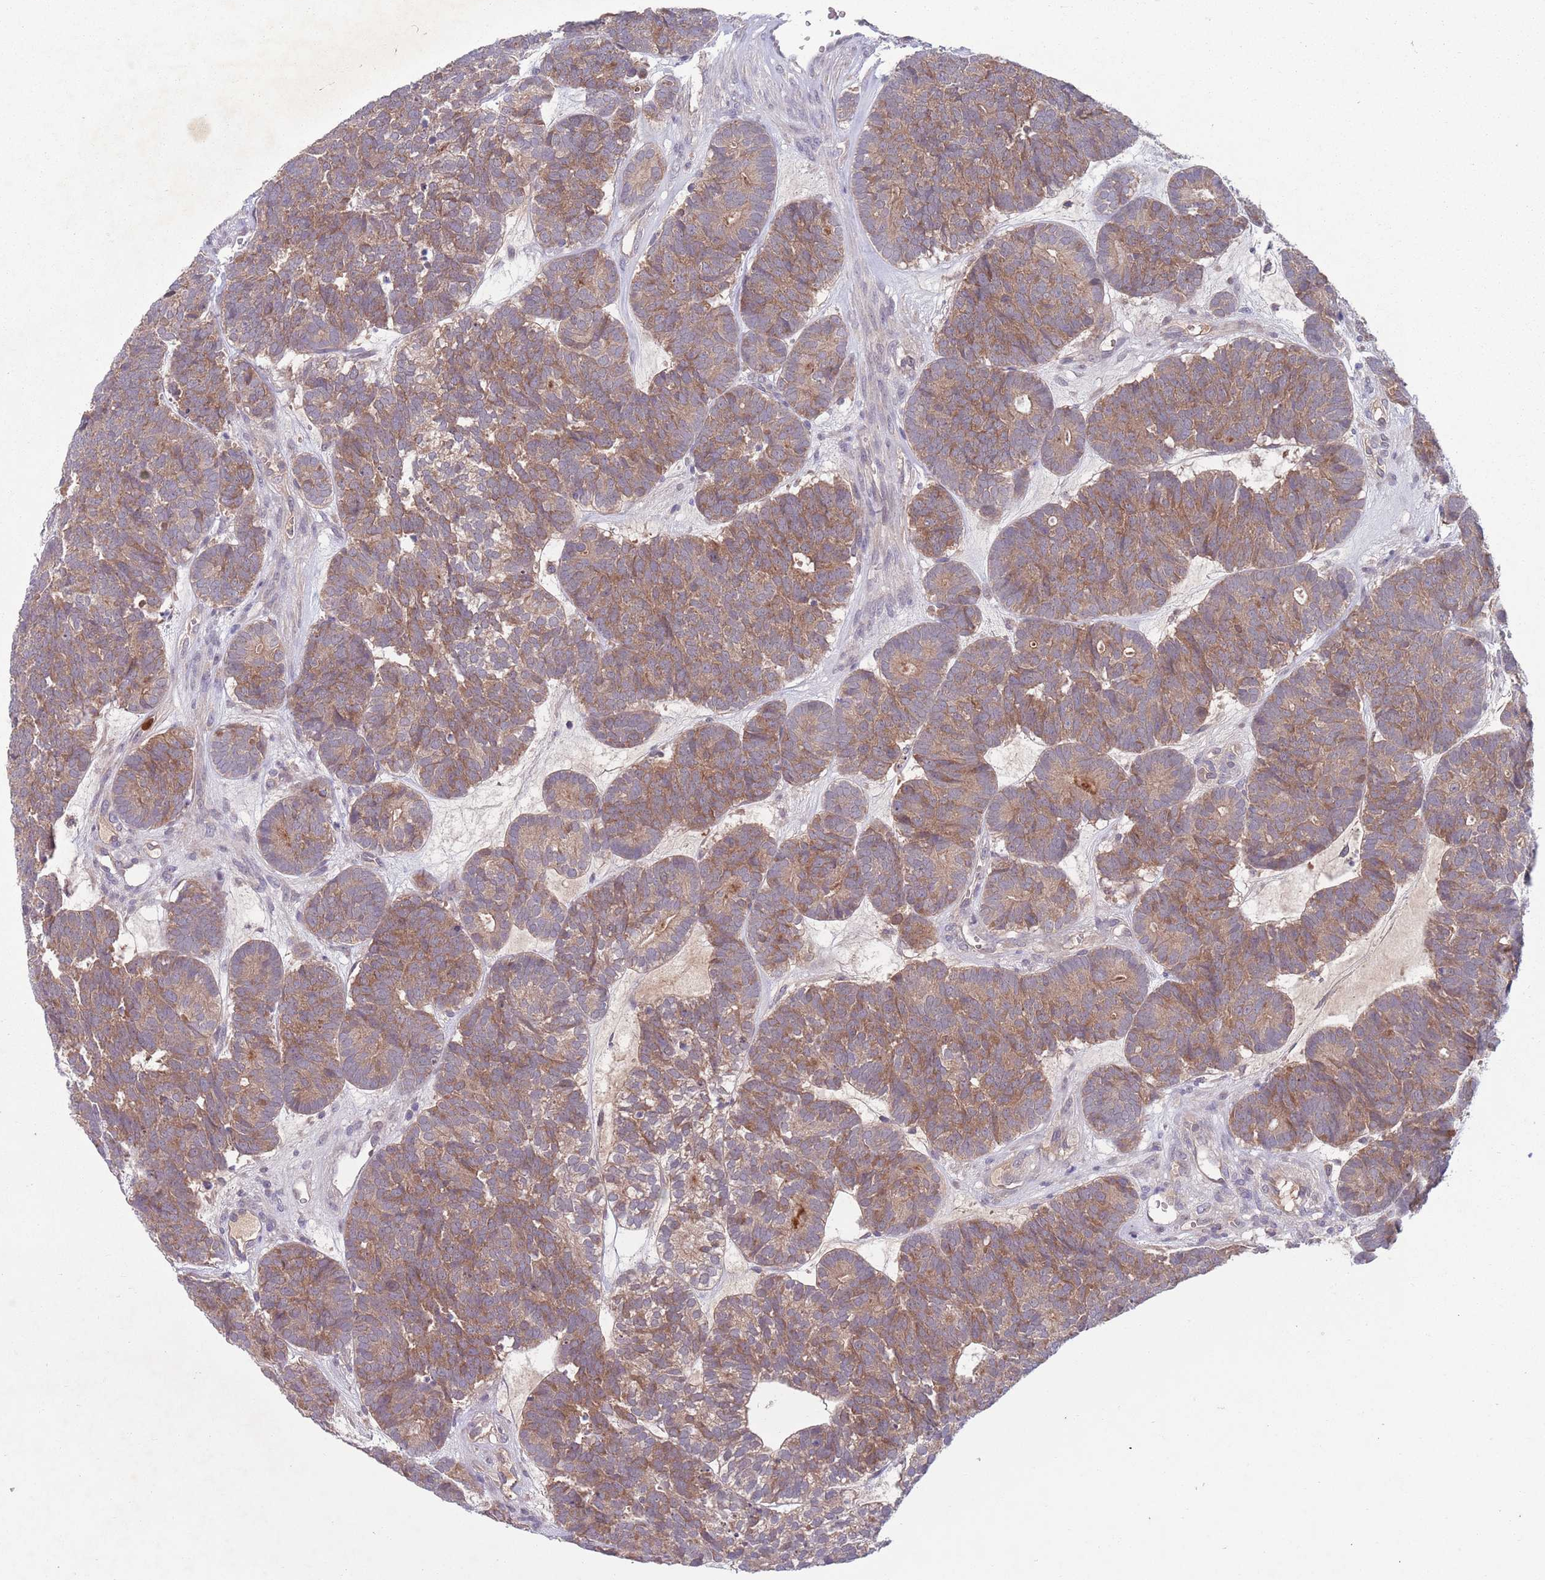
{"staining": {"intensity": "moderate", "quantity": ">75%", "location": "cytoplasmic/membranous"}, "tissue": "head and neck cancer", "cell_type": "Tumor cells", "image_type": "cancer", "snomed": [{"axis": "morphology", "description": "Adenocarcinoma, NOS"}, {"axis": "topography", "description": "Head-Neck"}], "caption": "Immunohistochemical staining of adenocarcinoma (head and neck) shows medium levels of moderate cytoplasmic/membranous protein staining in about >75% of tumor cells.", "gene": "TYW1", "patient": {"sex": "female", "age": 81}}